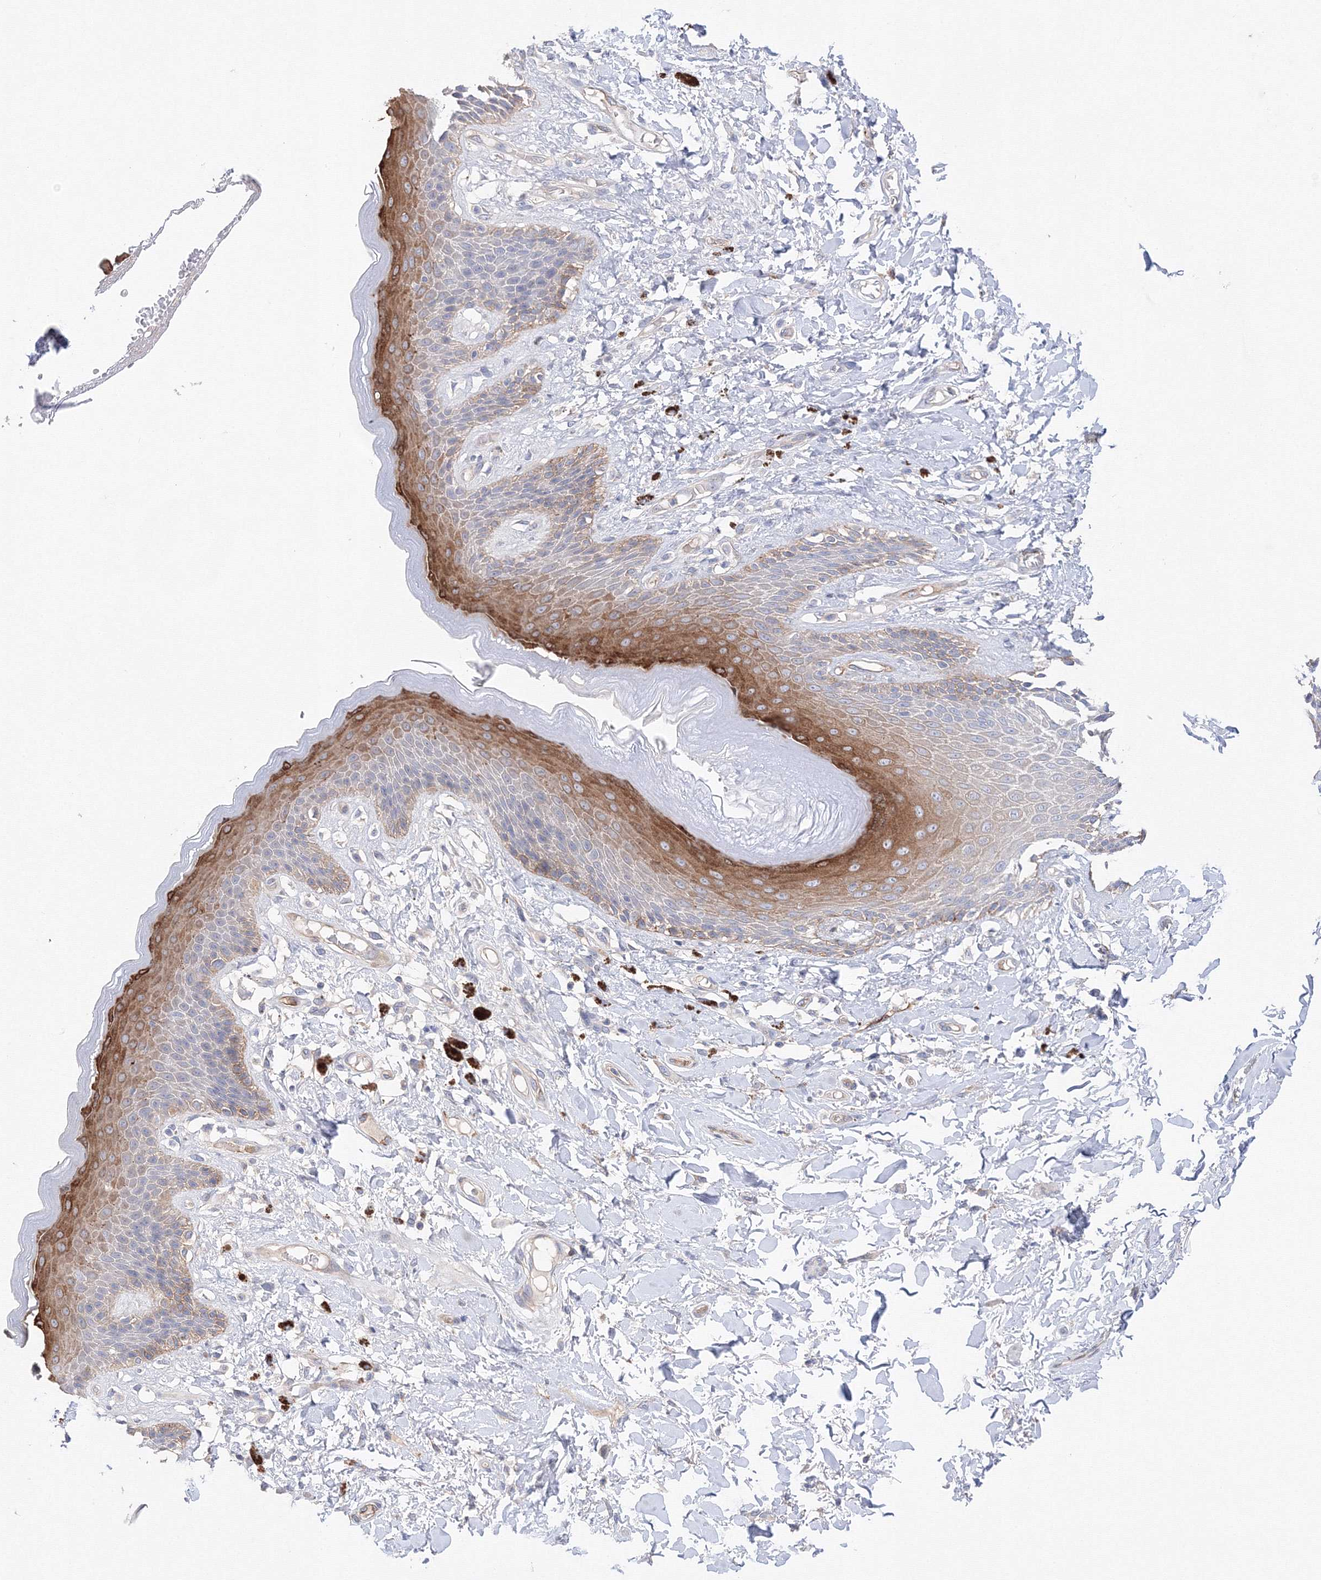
{"staining": {"intensity": "strong", "quantity": "25%-75%", "location": "cytoplasmic/membranous"}, "tissue": "skin", "cell_type": "Epidermal cells", "image_type": "normal", "snomed": [{"axis": "morphology", "description": "Normal tissue, NOS"}, {"axis": "topography", "description": "Anal"}], "caption": "Protein expression analysis of normal human skin reveals strong cytoplasmic/membranous positivity in about 25%-75% of epidermal cells. The protein is shown in brown color, while the nuclei are stained blue.", "gene": "DIS3L2", "patient": {"sex": "female", "age": 78}}